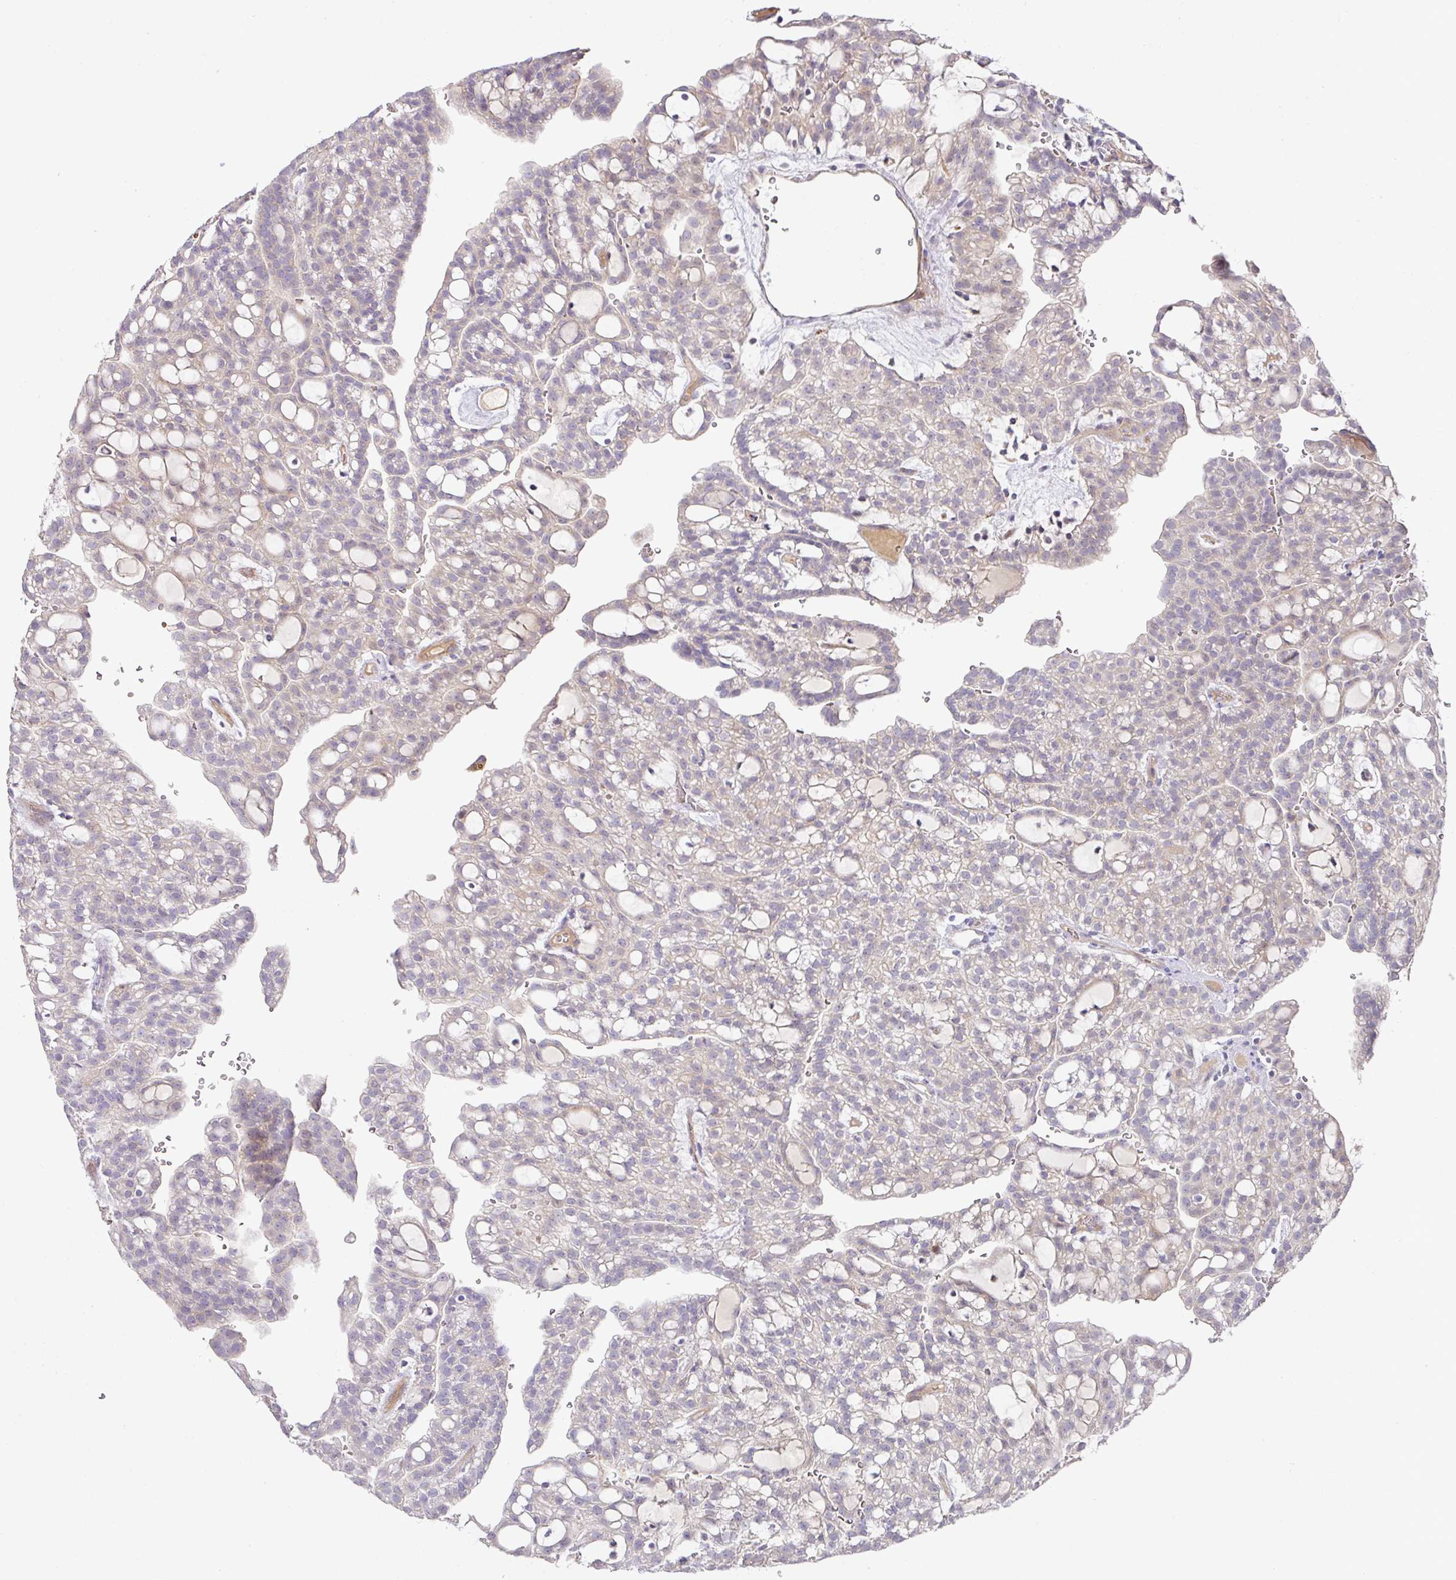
{"staining": {"intensity": "negative", "quantity": "none", "location": "none"}, "tissue": "renal cancer", "cell_type": "Tumor cells", "image_type": "cancer", "snomed": [{"axis": "morphology", "description": "Adenocarcinoma, NOS"}, {"axis": "topography", "description": "Kidney"}], "caption": "Tumor cells are negative for protein expression in human adenocarcinoma (renal).", "gene": "TARM1", "patient": {"sex": "male", "age": 63}}